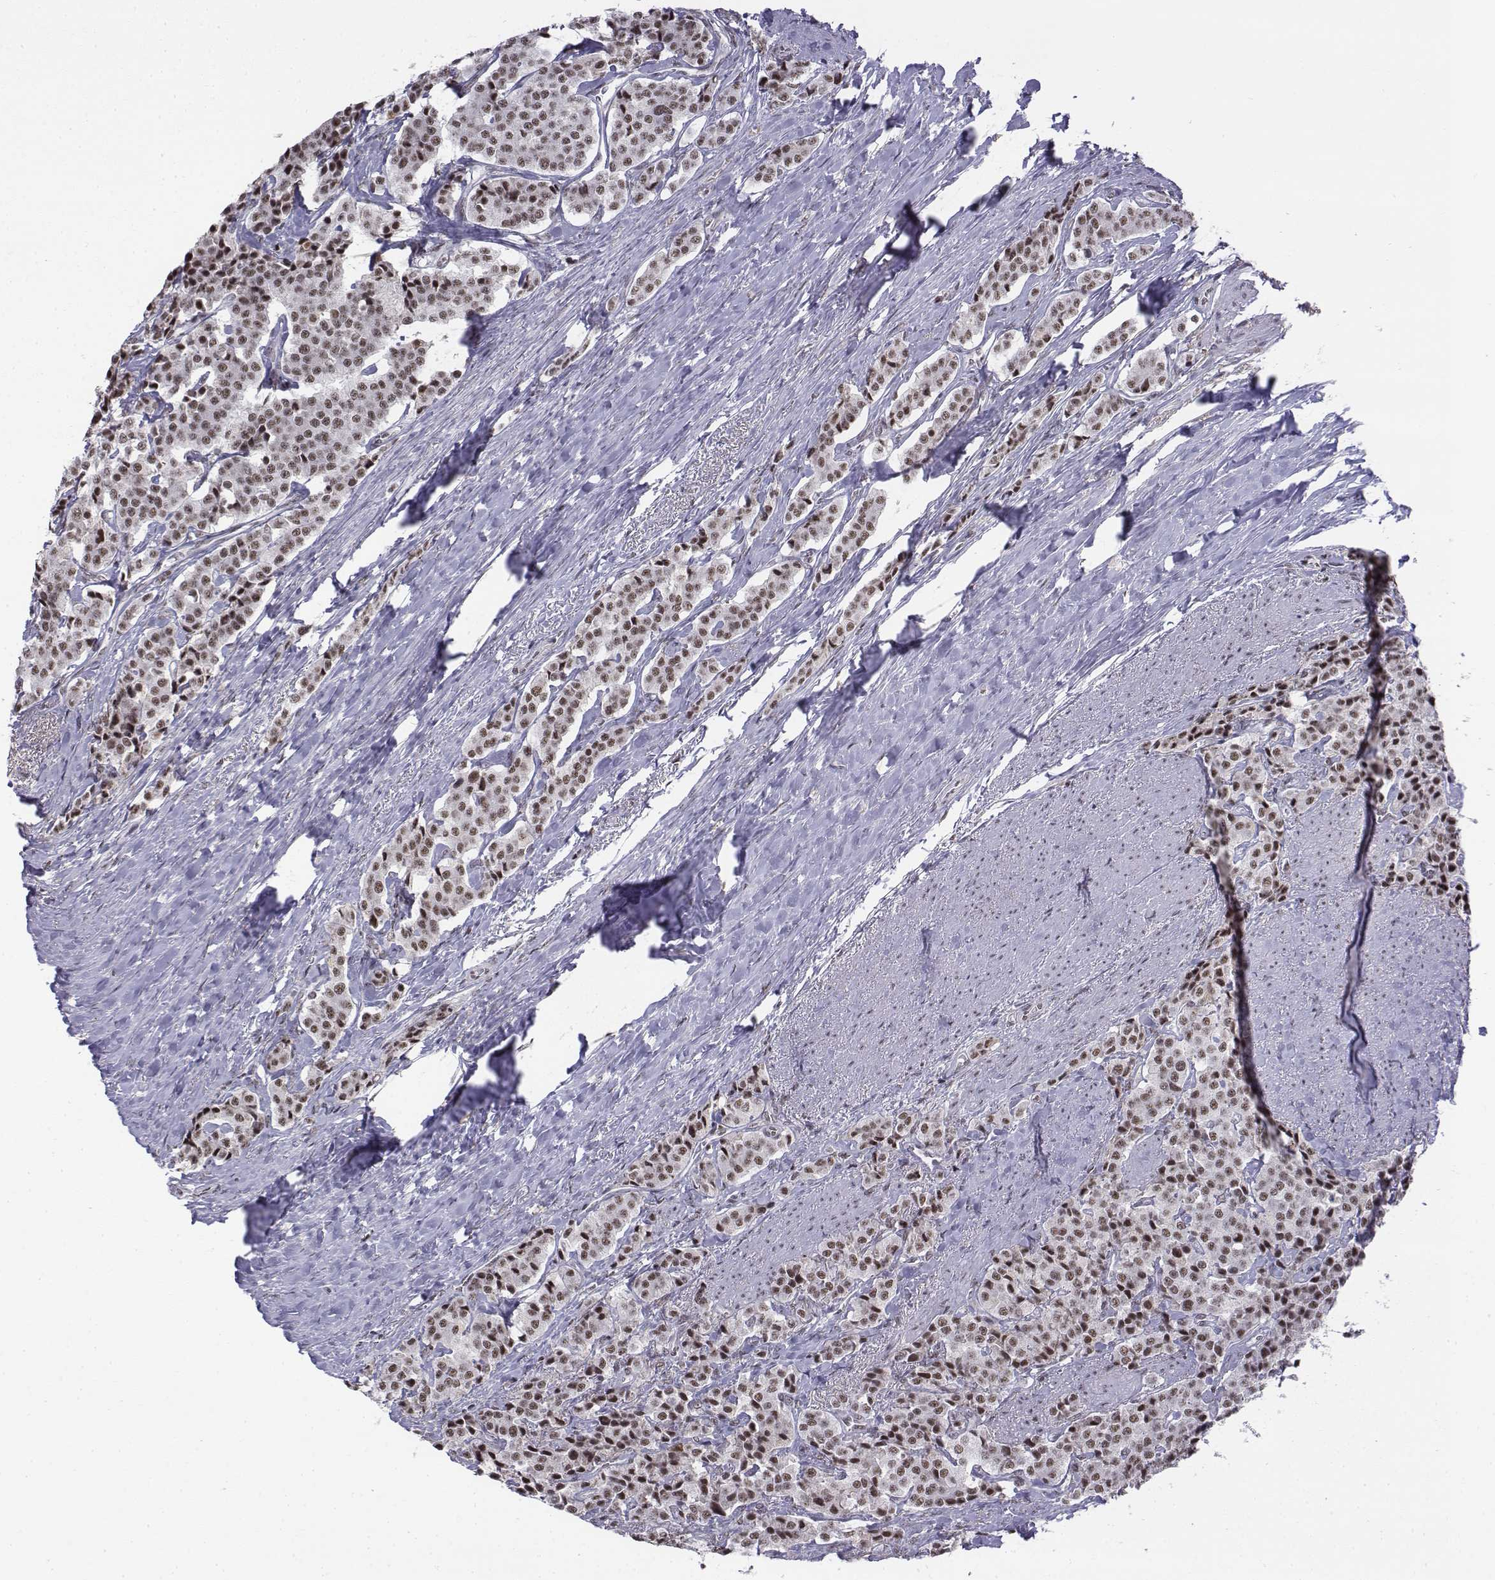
{"staining": {"intensity": "moderate", "quantity": ">75%", "location": "nuclear"}, "tissue": "carcinoid", "cell_type": "Tumor cells", "image_type": "cancer", "snomed": [{"axis": "morphology", "description": "Carcinoid, malignant, NOS"}, {"axis": "topography", "description": "Small intestine"}], "caption": "Immunohistochemistry staining of carcinoid (malignant), which exhibits medium levels of moderate nuclear positivity in about >75% of tumor cells indicating moderate nuclear protein staining. The staining was performed using DAB (3,3'-diaminobenzidine) (brown) for protein detection and nuclei were counterstained in hematoxylin (blue).", "gene": "SETD1A", "patient": {"sex": "female", "age": 58}}